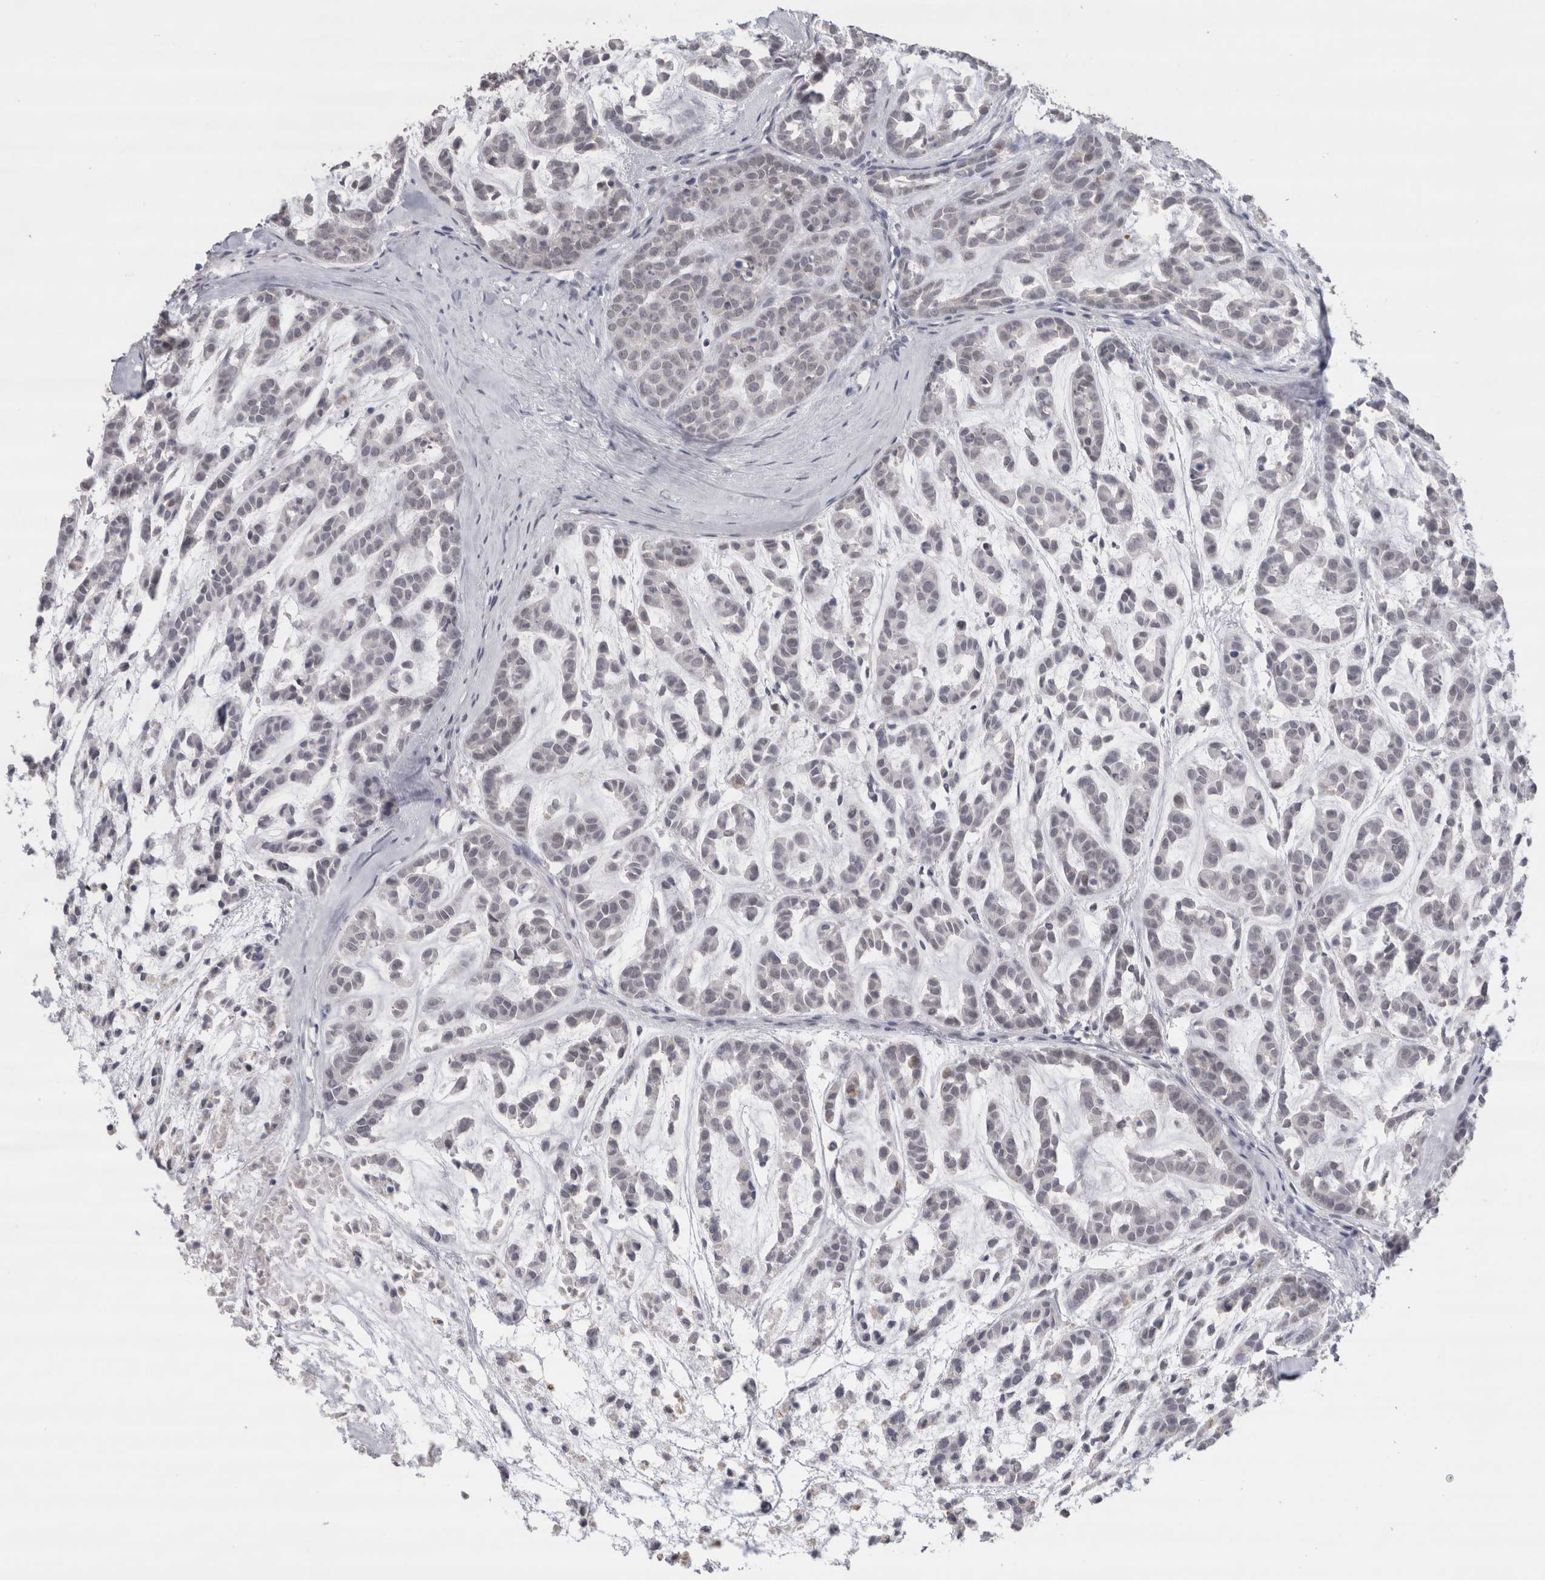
{"staining": {"intensity": "weak", "quantity": "<25%", "location": "nuclear"}, "tissue": "head and neck cancer", "cell_type": "Tumor cells", "image_type": "cancer", "snomed": [{"axis": "morphology", "description": "Adenocarcinoma, NOS"}, {"axis": "morphology", "description": "Adenoma, NOS"}, {"axis": "topography", "description": "Head-Neck"}], "caption": "High magnification brightfield microscopy of head and neck cancer stained with DAB (3,3'-diaminobenzidine) (brown) and counterstained with hematoxylin (blue): tumor cells show no significant positivity.", "gene": "CDH17", "patient": {"sex": "female", "age": 55}}